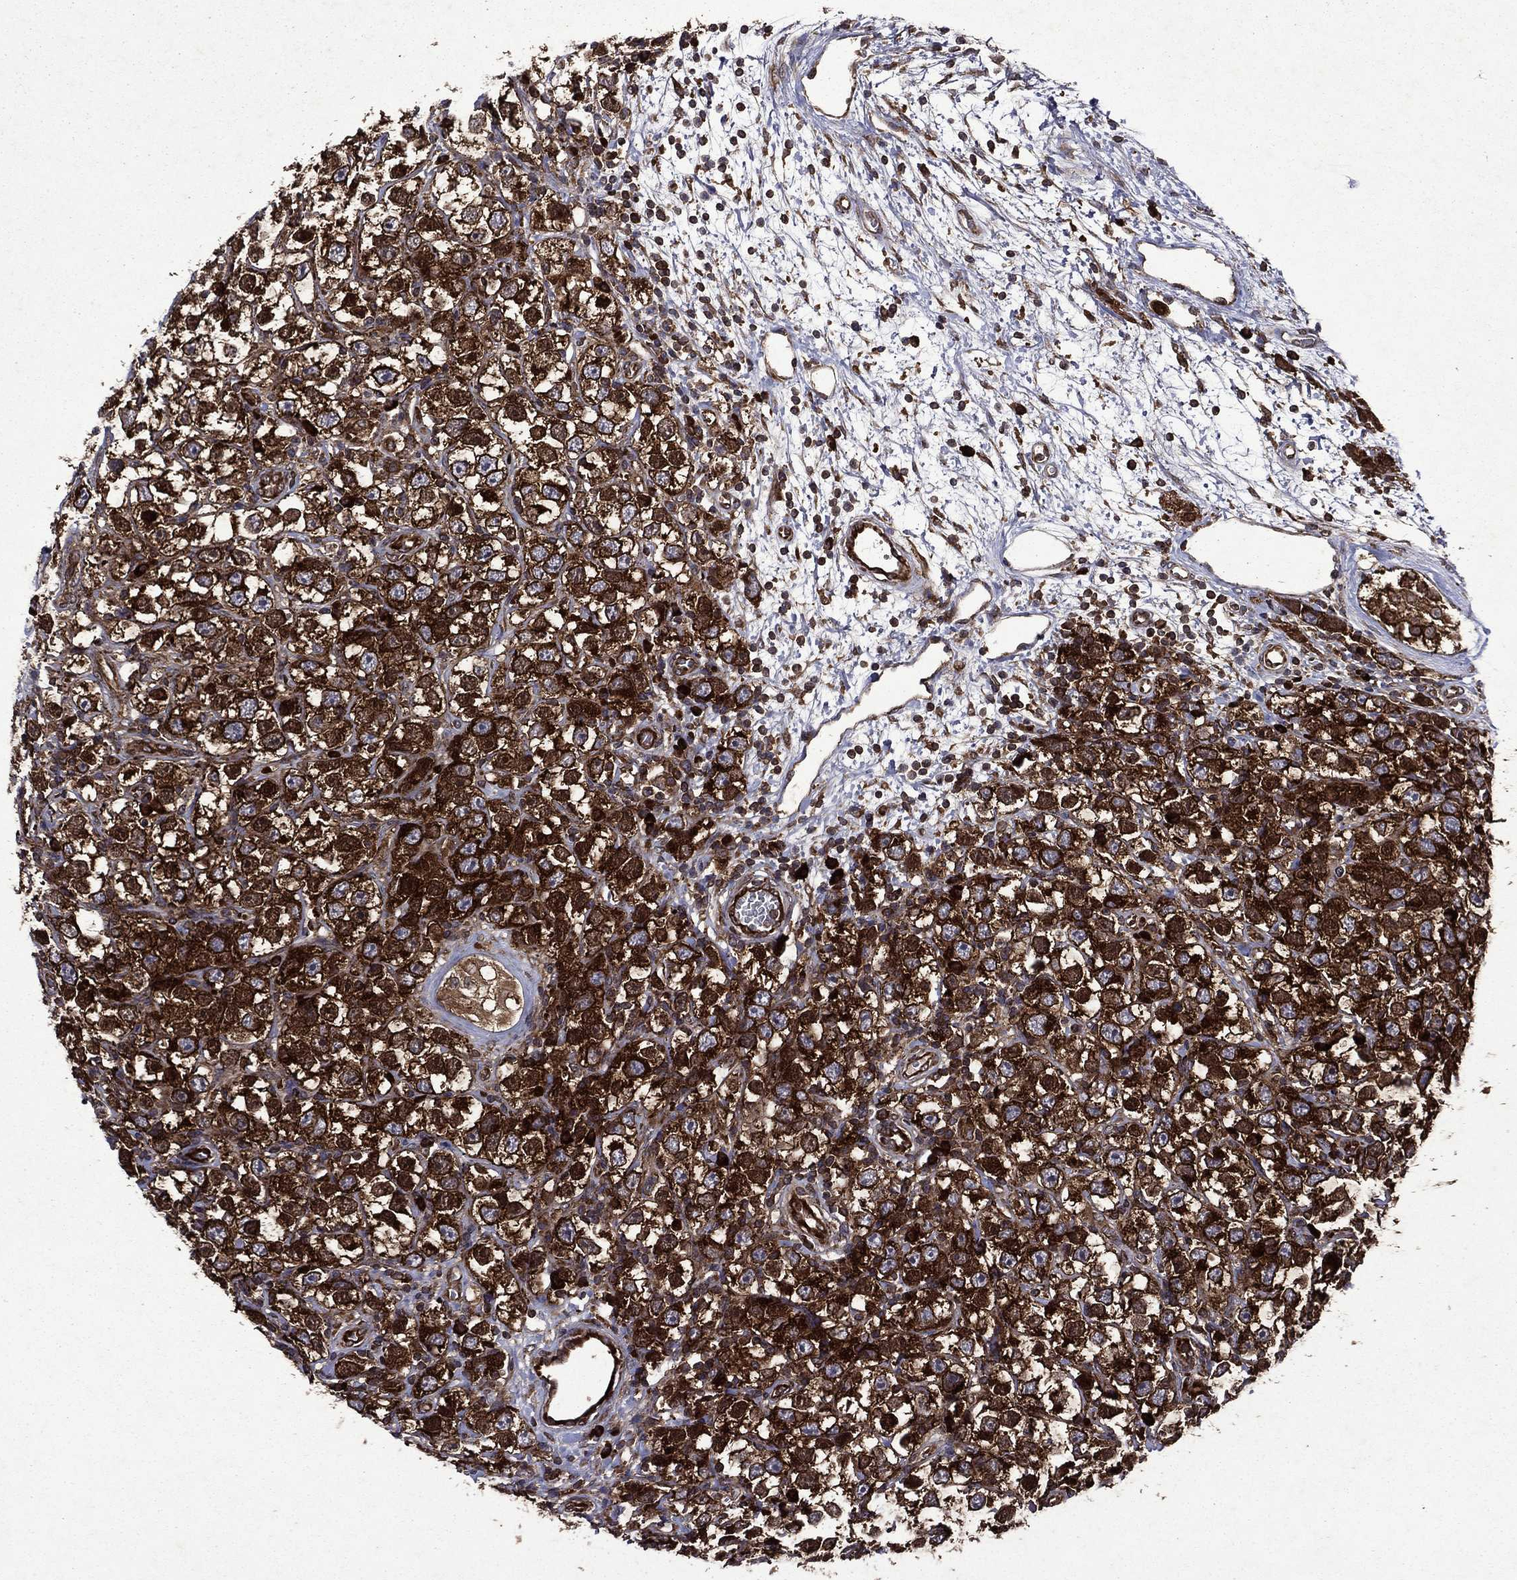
{"staining": {"intensity": "strong", "quantity": ">75%", "location": "cytoplasmic/membranous"}, "tissue": "testis cancer", "cell_type": "Tumor cells", "image_type": "cancer", "snomed": [{"axis": "morphology", "description": "Seminoma, NOS"}, {"axis": "topography", "description": "Testis"}], "caption": "Testis cancer stained with immunohistochemistry (IHC) shows strong cytoplasmic/membranous expression in about >75% of tumor cells.", "gene": "EIF2B4", "patient": {"sex": "male", "age": 26}}